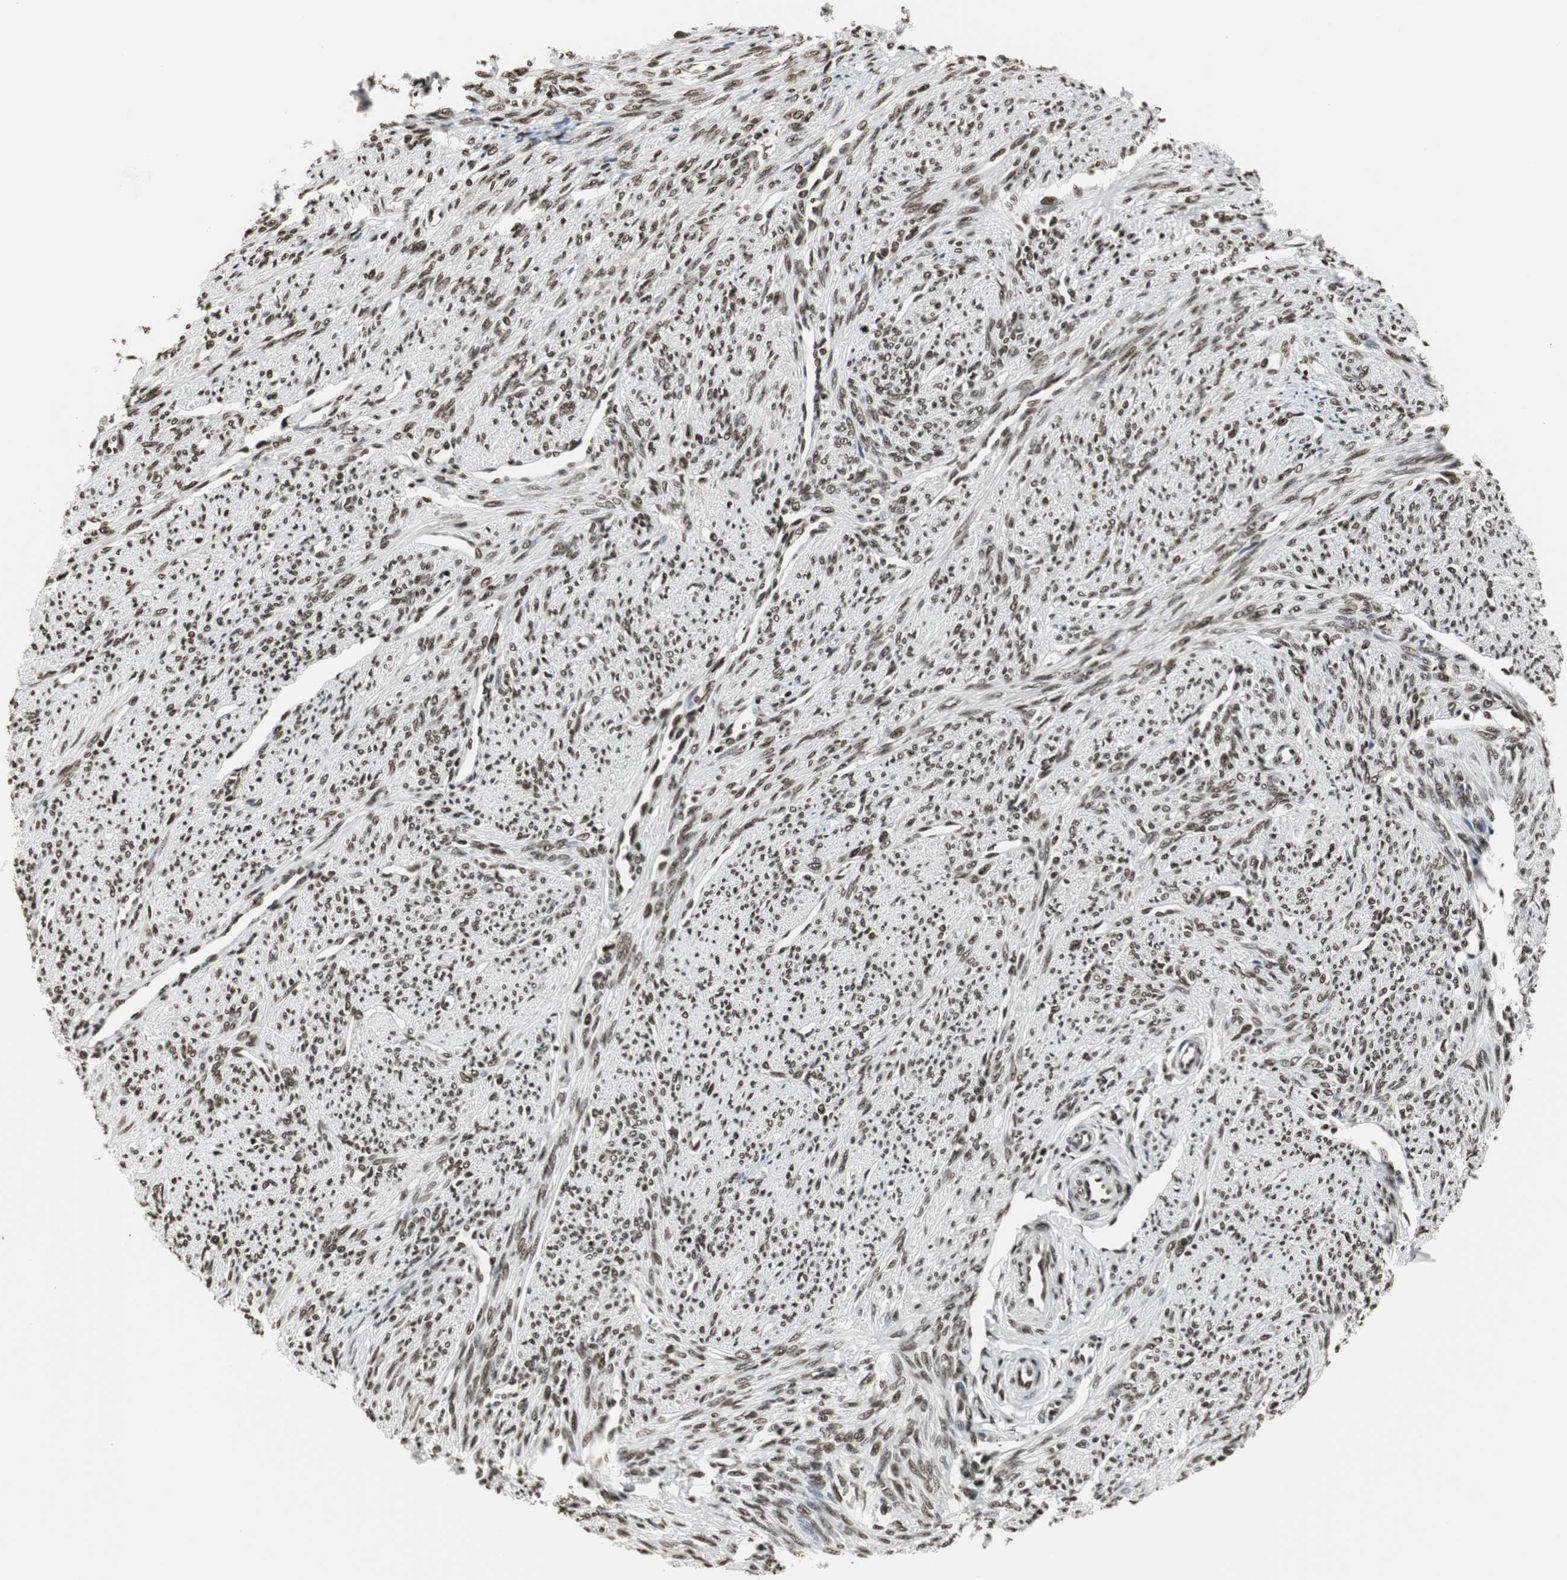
{"staining": {"intensity": "strong", "quantity": ">75%", "location": "nuclear"}, "tissue": "smooth muscle", "cell_type": "Smooth muscle cells", "image_type": "normal", "snomed": [{"axis": "morphology", "description": "Normal tissue, NOS"}, {"axis": "topography", "description": "Smooth muscle"}], "caption": "About >75% of smooth muscle cells in normal smooth muscle show strong nuclear protein staining as visualized by brown immunohistochemical staining.", "gene": "PARN", "patient": {"sex": "female", "age": 65}}